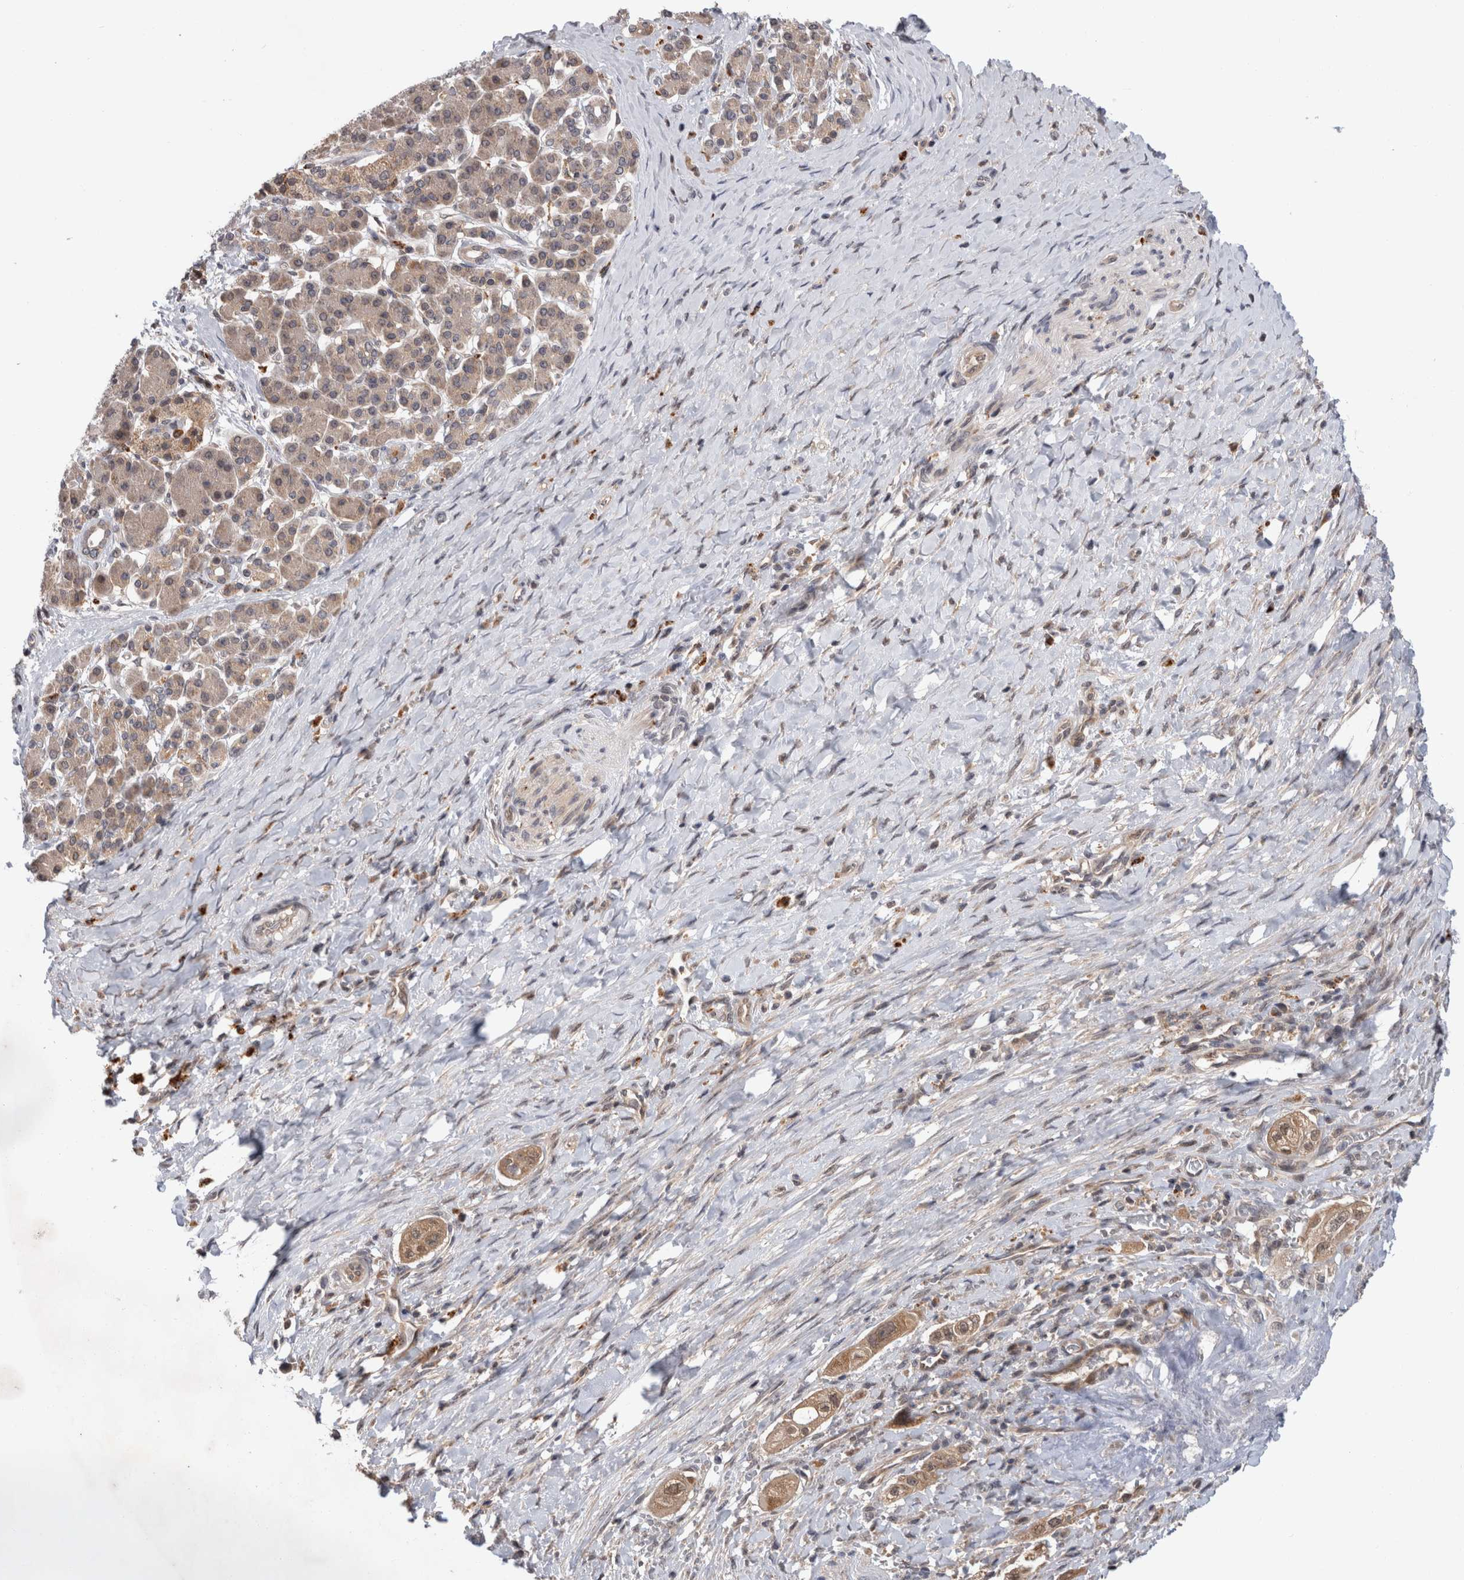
{"staining": {"intensity": "moderate", "quantity": ">75%", "location": "cytoplasmic/membranous"}, "tissue": "pancreatic cancer", "cell_type": "Tumor cells", "image_type": "cancer", "snomed": [{"axis": "morphology", "description": "Adenocarcinoma, NOS"}, {"axis": "topography", "description": "Pancreas"}], "caption": "This histopathology image reveals pancreatic cancer (adenocarcinoma) stained with immunohistochemistry to label a protein in brown. The cytoplasmic/membranous of tumor cells show moderate positivity for the protein. Nuclei are counter-stained blue.", "gene": "MRPL37", "patient": {"sex": "male", "age": 58}}